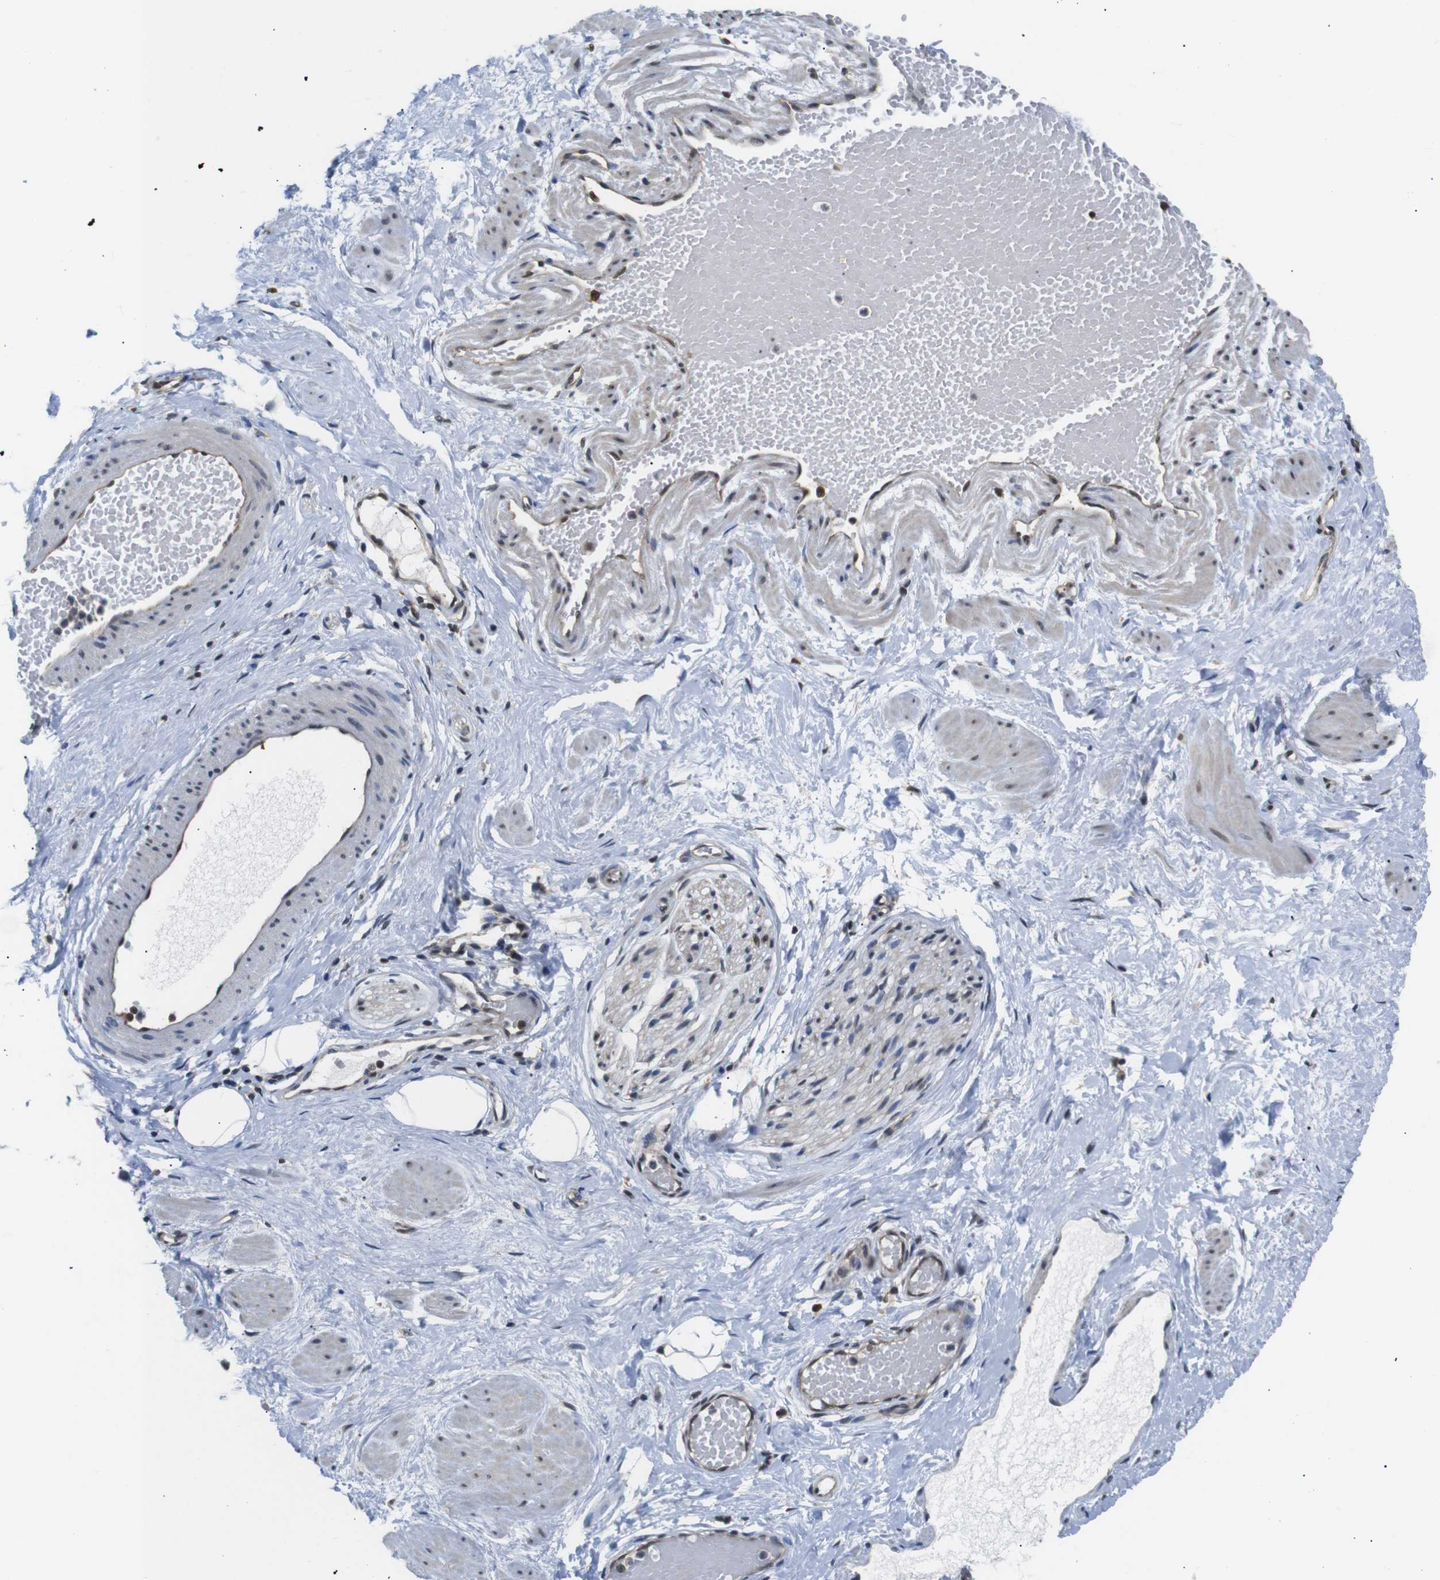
{"staining": {"intensity": "negative", "quantity": "none", "location": "none"}, "tissue": "adipose tissue", "cell_type": "Adipocytes", "image_type": "normal", "snomed": [{"axis": "morphology", "description": "Normal tissue, NOS"}, {"axis": "topography", "description": "Soft tissue"}, {"axis": "topography", "description": "Vascular tissue"}], "caption": "High magnification brightfield microscopy of benign adipose tissue stained with DAB (brown) and counterstained with hematoxylin (blue): adipocytes show no significant staining. Nuclei are stained in blue.", "gene": "UBXN1", "patient": {"sex": "female", "age": 35}}